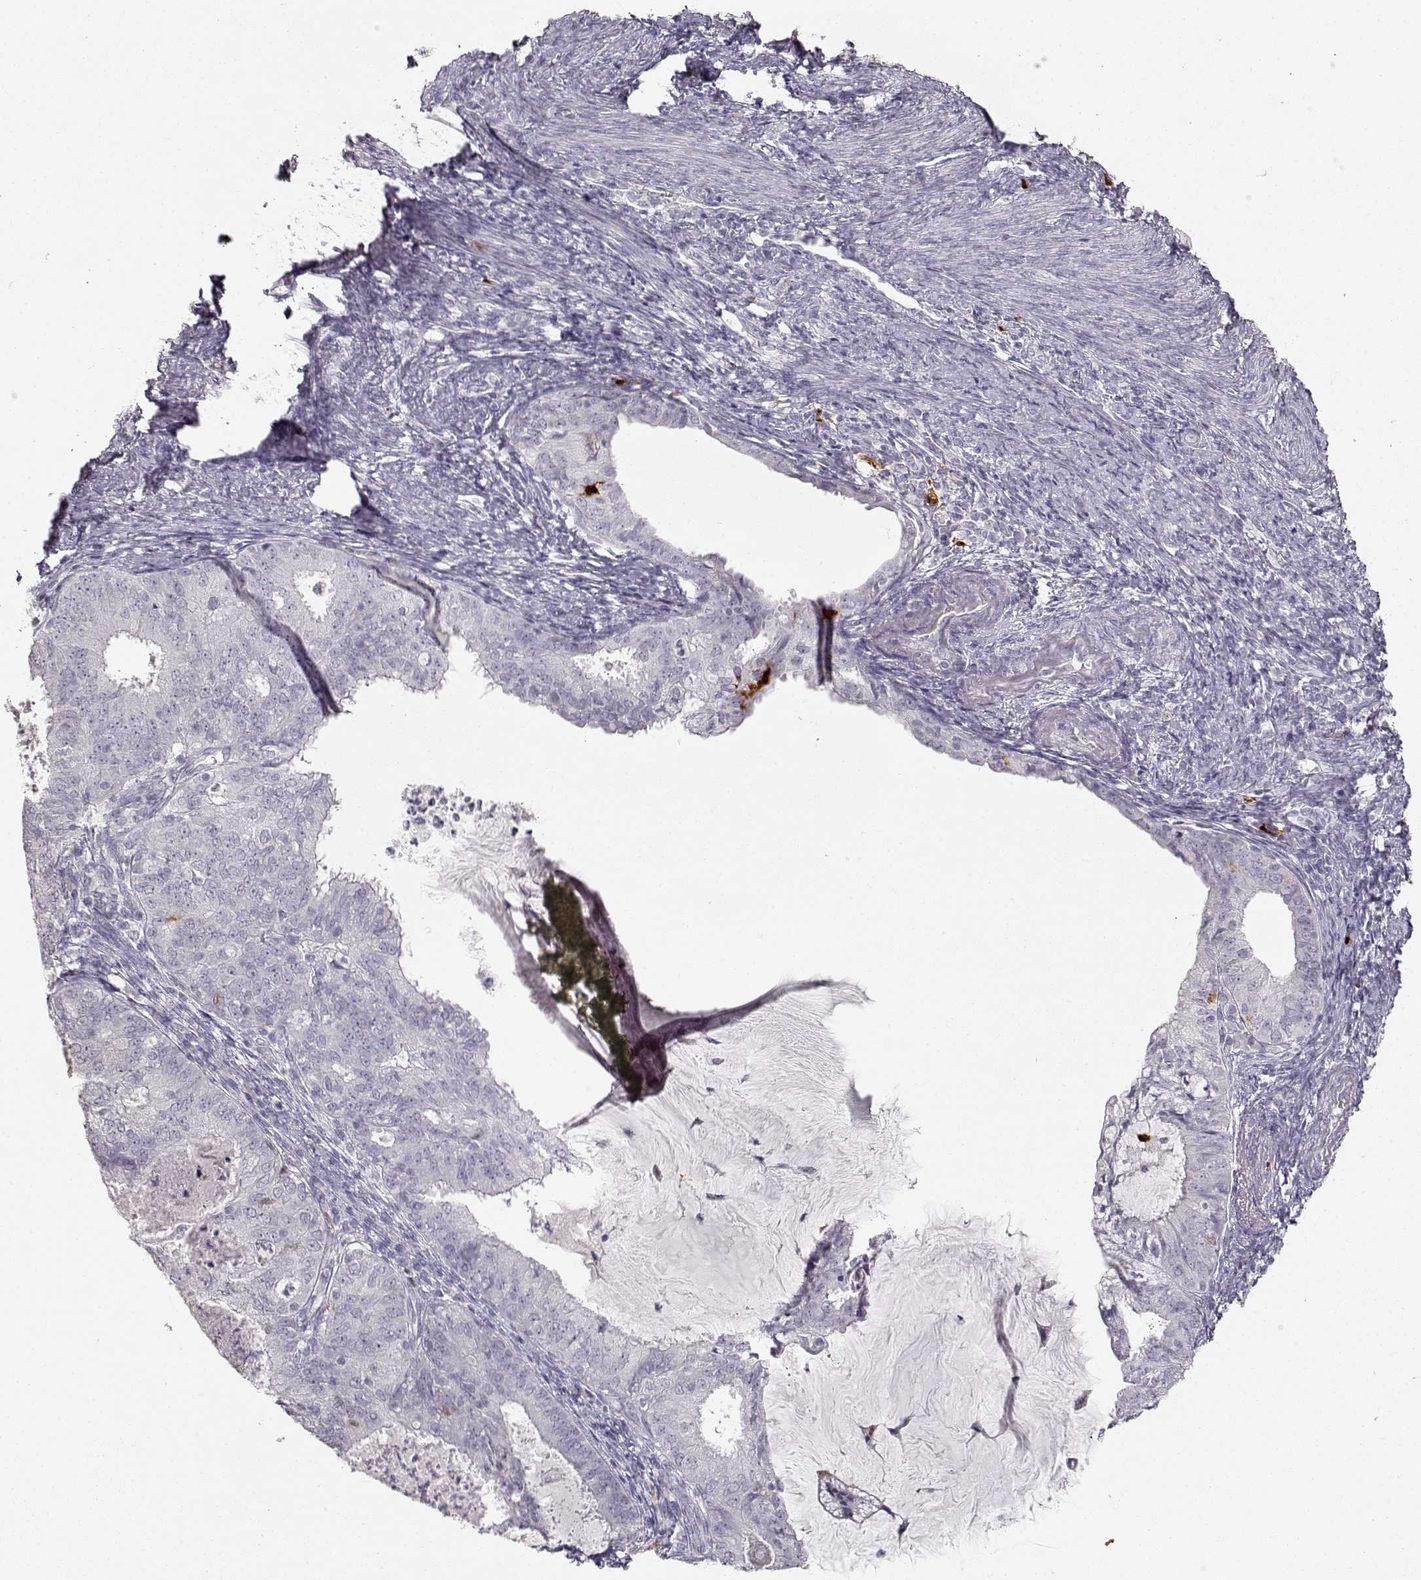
{"staining": {"intensity": "negative", "quantity": "none", "location": "none"}, "tissue": "endometrial cancer", "cell_type": "Tumor cells", "image_type": "cancer", "snomed": [{"axis": "morphology", "description": "Adenocarcinoma, NOS"}, {"axis": "topography", "description": "Endometrium"}], "caption": "Histopathology image shows no protein expression in tumor cells of endometrial cancer (adenocarcinoma) tissue.", "gene": "S100B", "patient": {"sex": "female", "age": 57}}